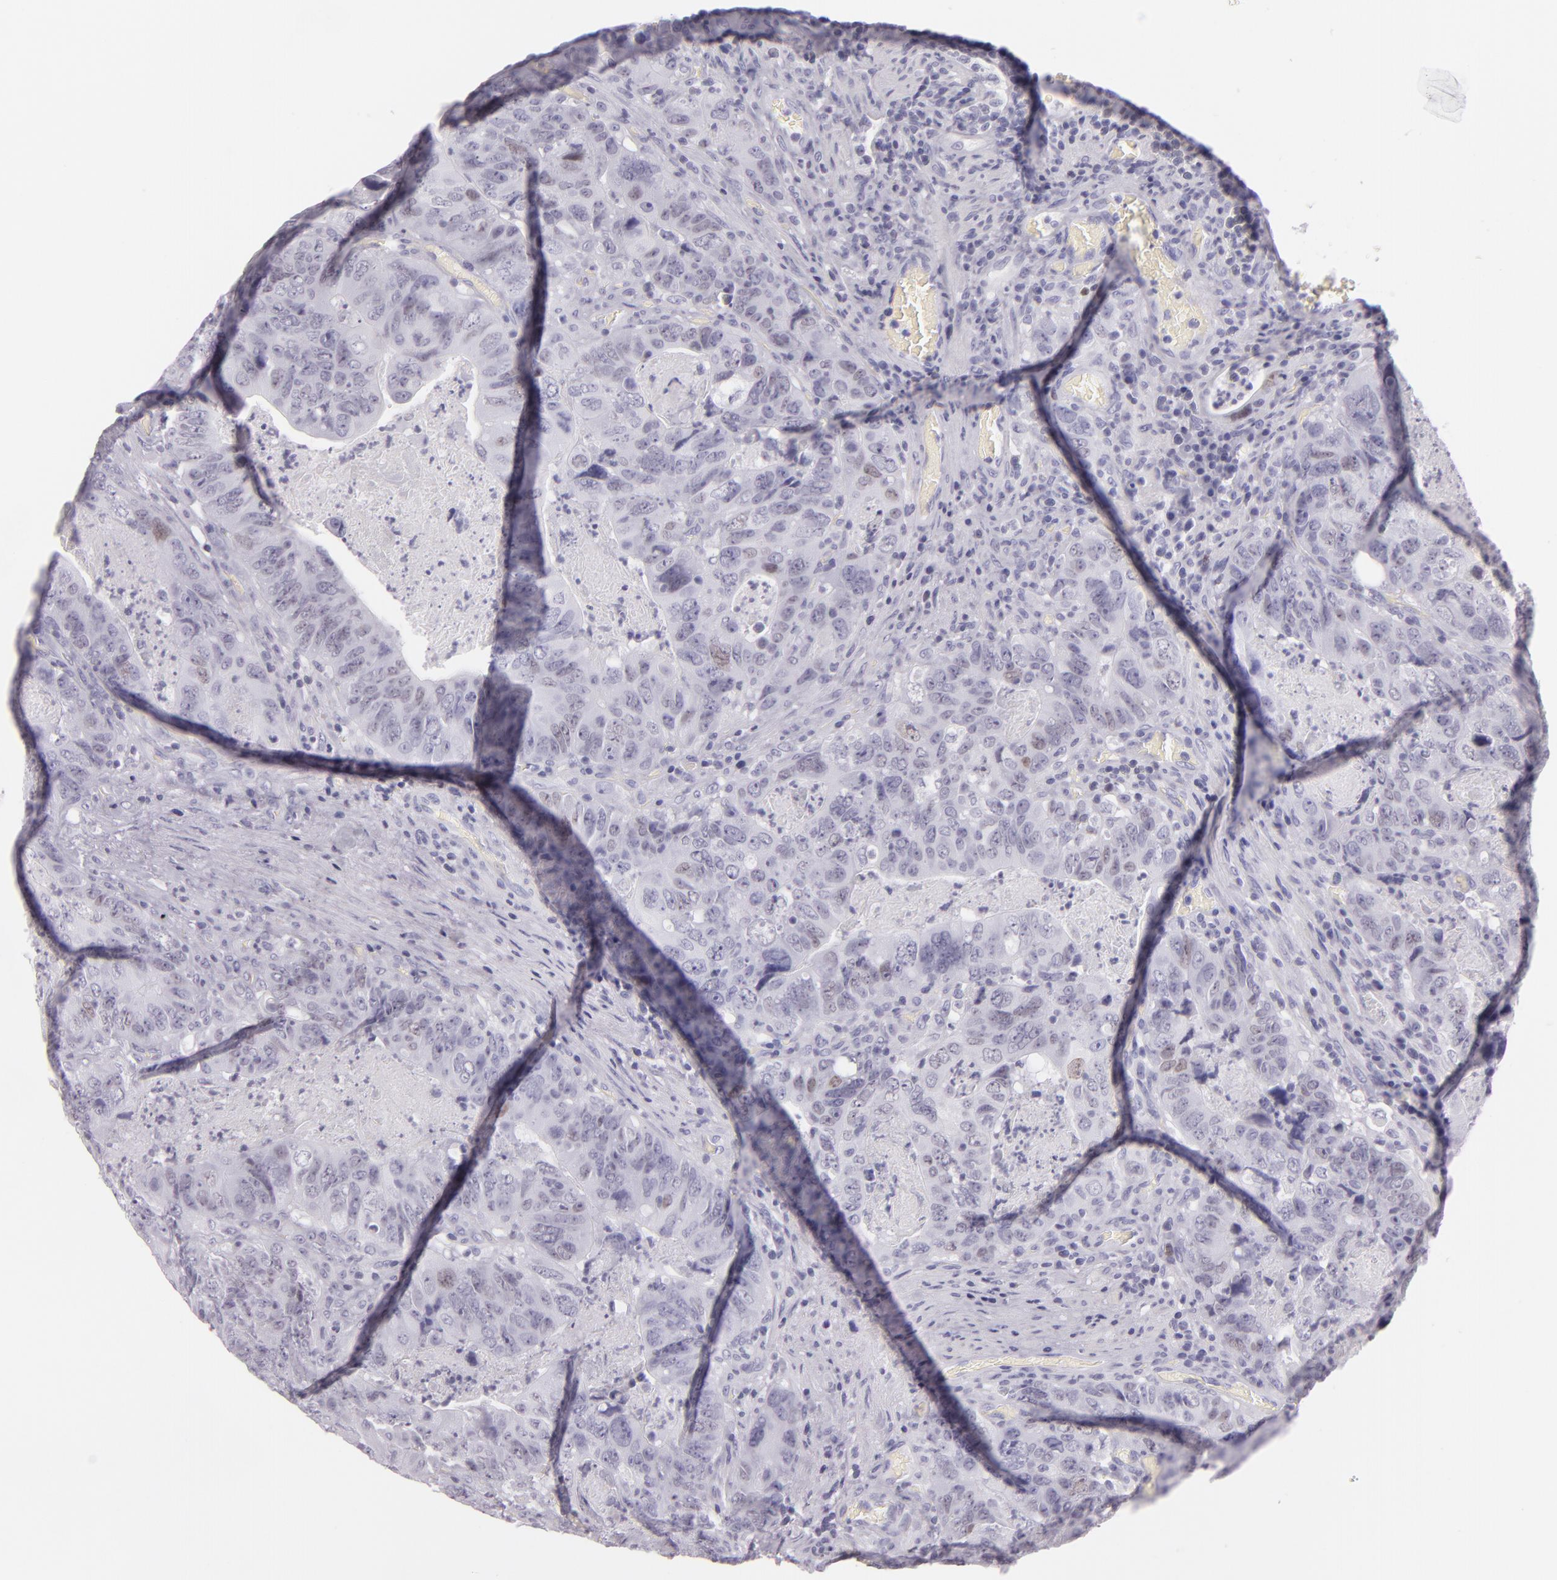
{"staining": {"intensity": "weak", "quantity": "<25%", "location": "nuclear"}, "tissue": "colorectal cancer", "cell_type": "Tumor cells", "image_type": "cancer", "snomed": [{"axis": "morphology", "description": "Adenocarcinoma, NOS"}, {"axis": "topography", "description": "Rectum"}], "caption": "This is an immunohistochemistry (IHC) photomicrograph of human colorectal adenocarcinoma. There is no expression in tumor cells.", "gene": "MCM3", "patient": {"sex": "female", "age": 82}}